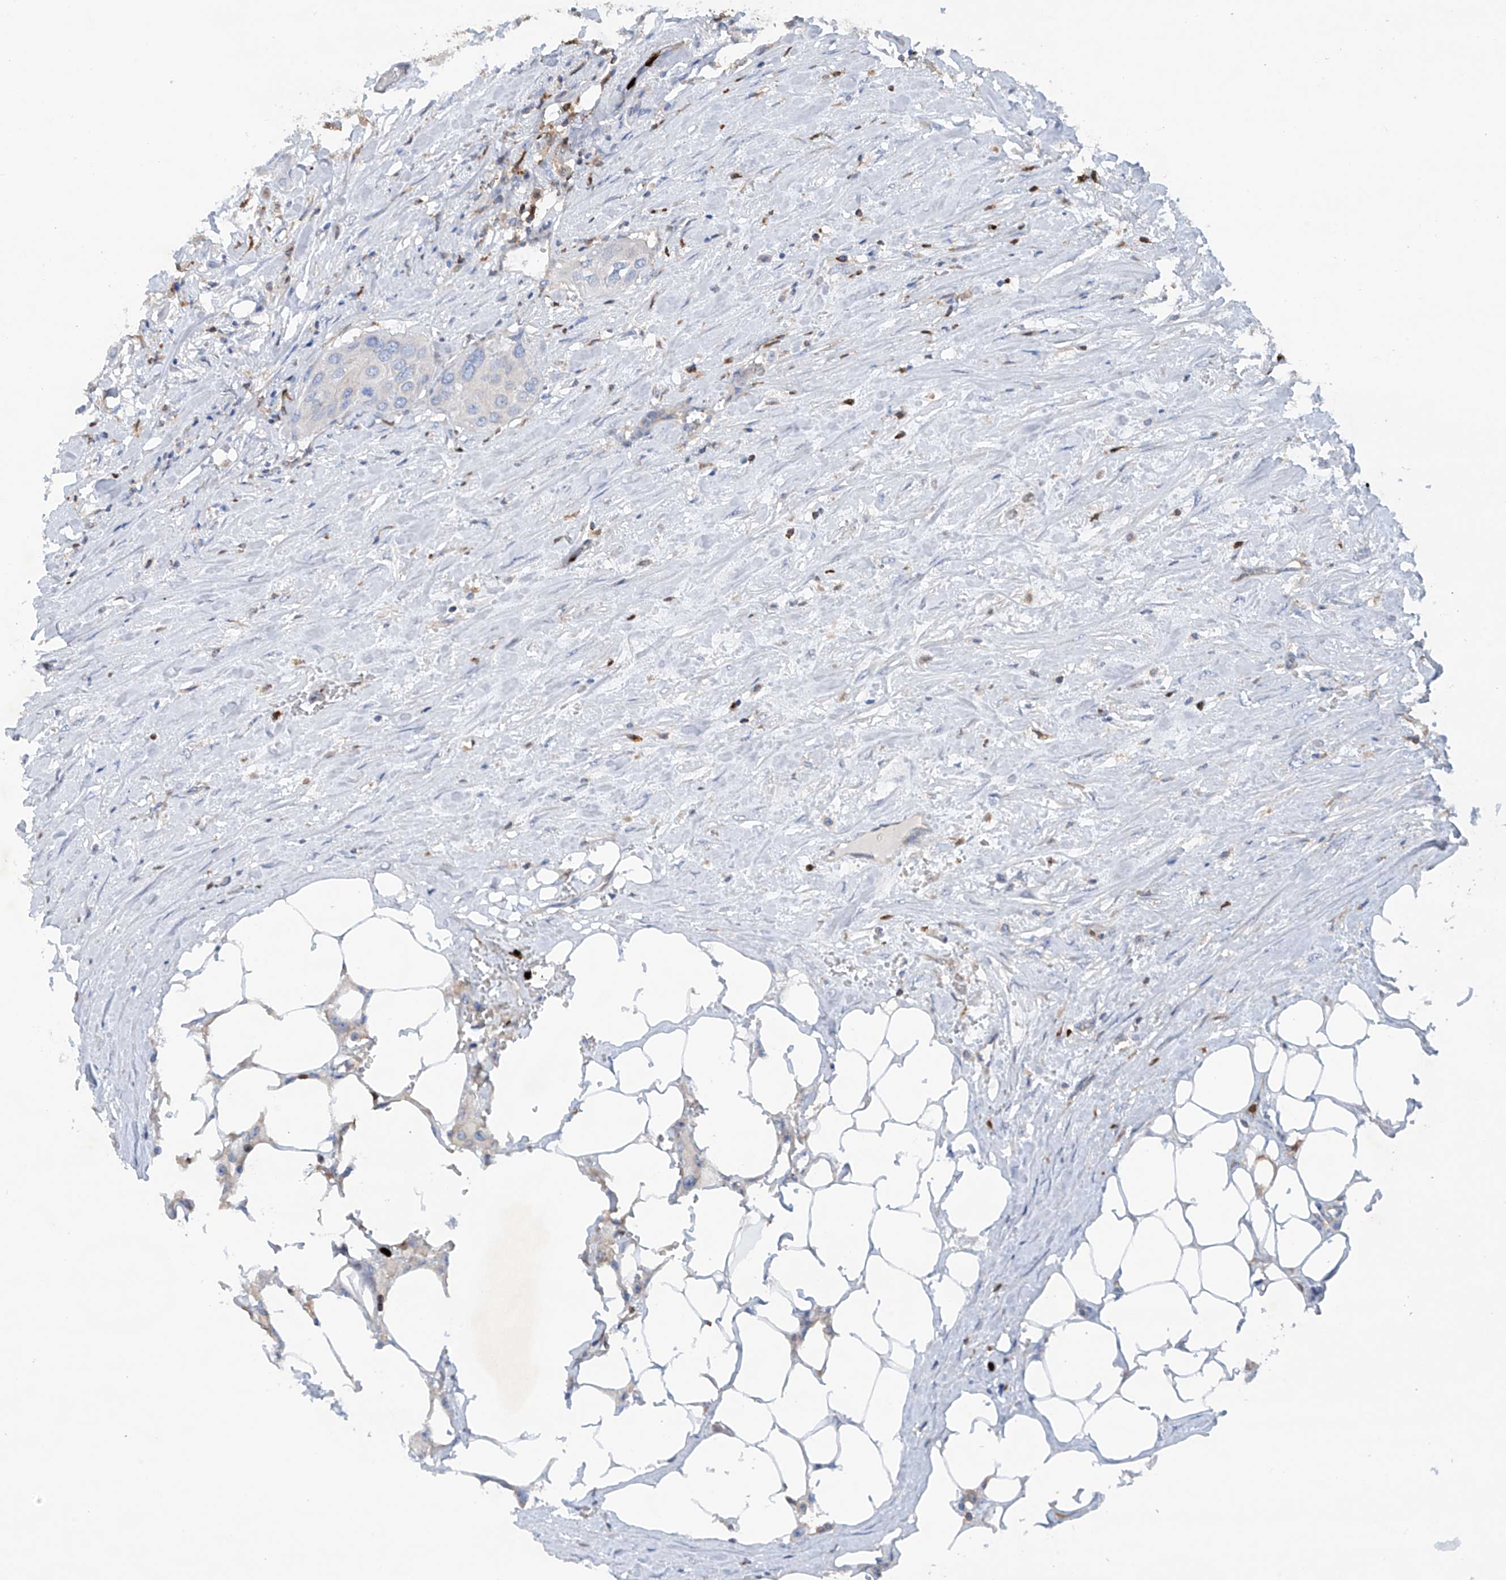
{"staining": {"intensity": "negative", "quantity": "none", "location": "none"}, "tissue": "urothelial cancer", "cell_type": "Tumor cells", "image_type": "cancer", "snomed": [{"axis": "morphology", "description": "Urothelial carcinoma, High grade"}, {"axis": "topography", "description": "Urinary bladder"}], "caption": "There is no significant positivity in tumor cells of urothelial cancer. (DAB immunohistochemistry (IHC) visualized using brightfield microscopy, high magnification).", "gene": "PHACTR2", "patient": {"sex": "male", "age": 64}}